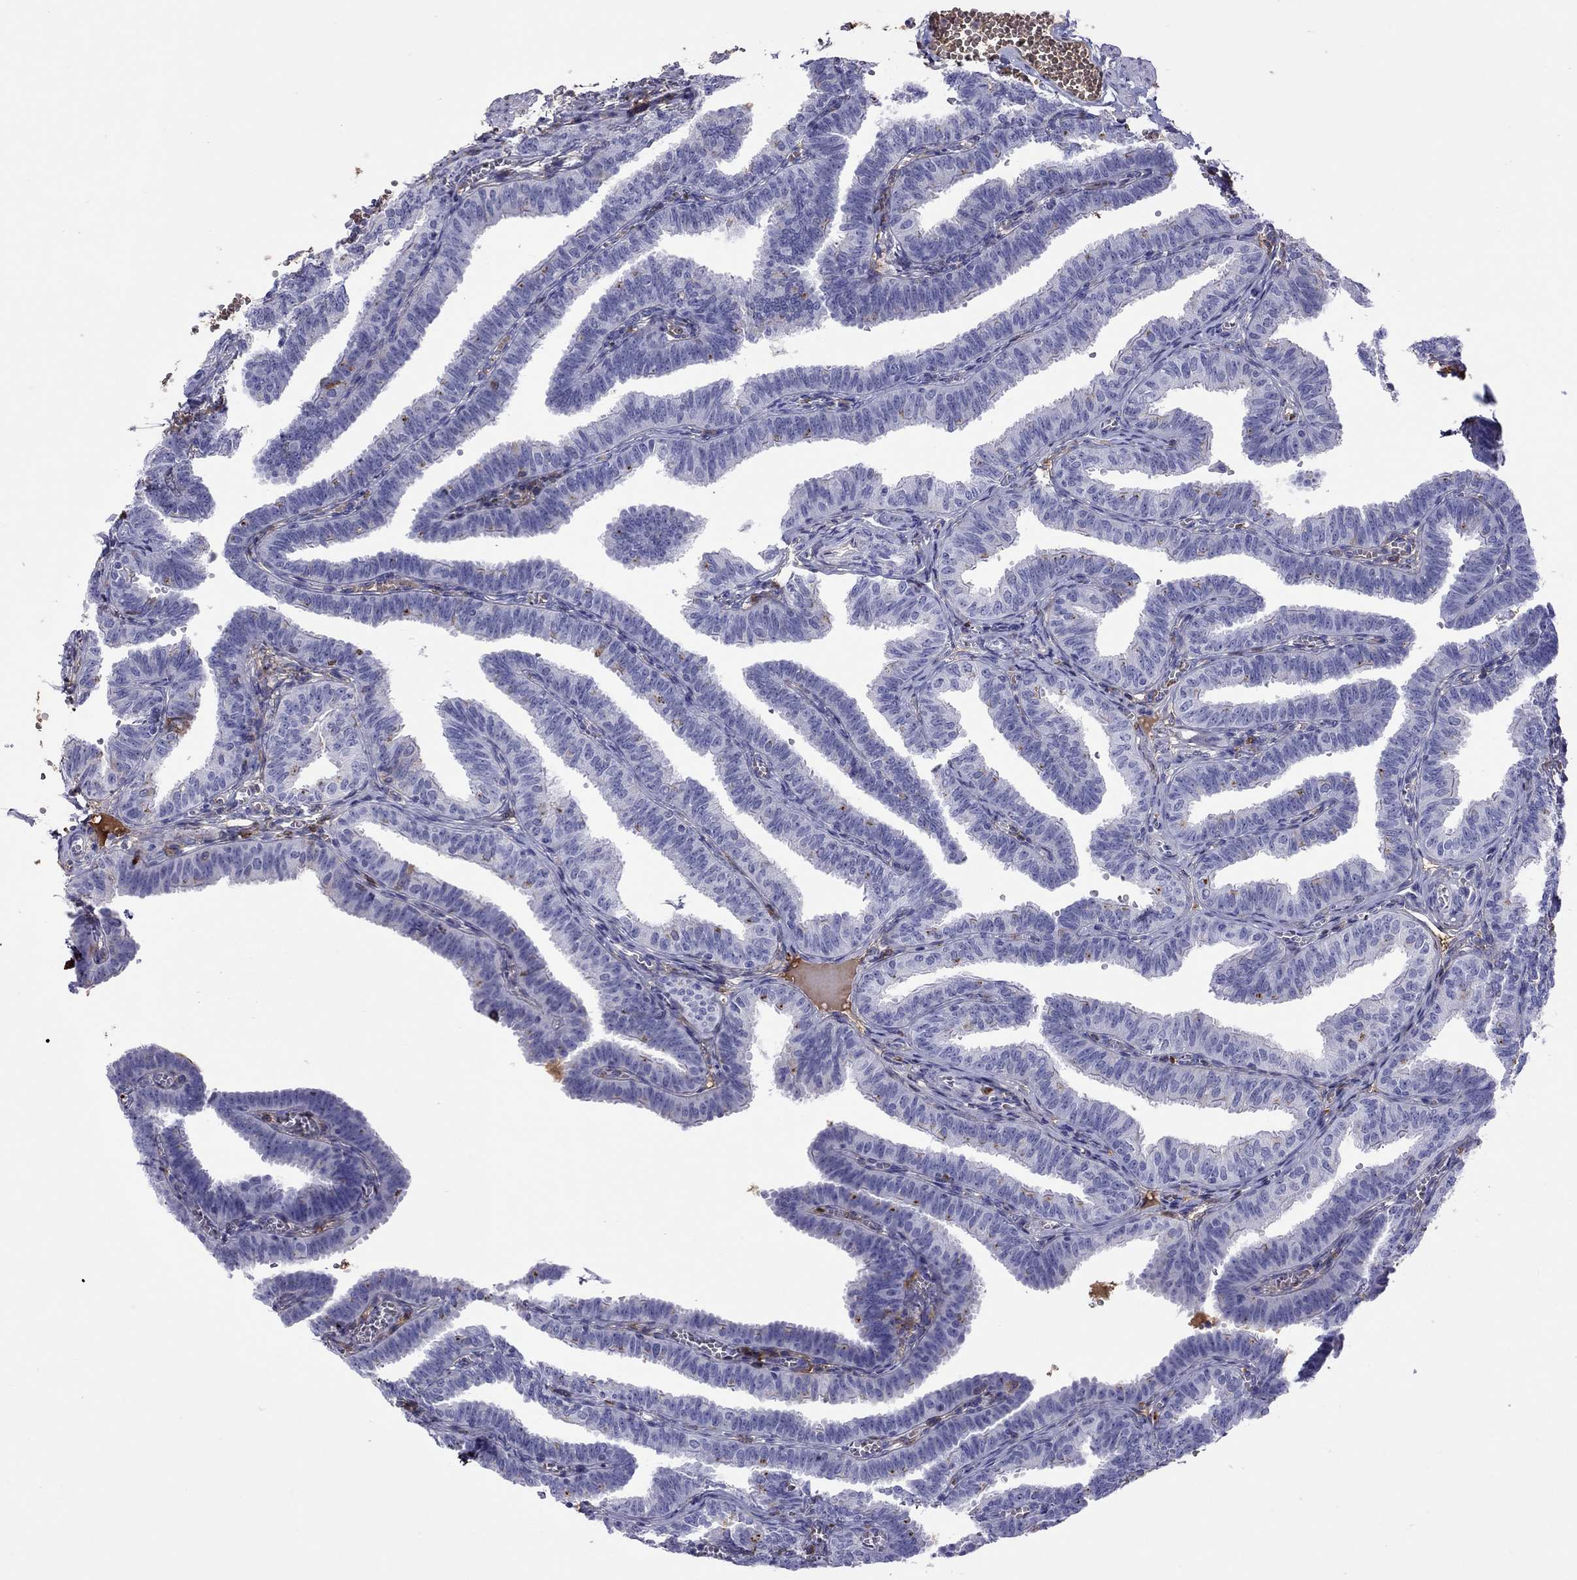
{"staining": {"intensity": "negative", "quantity": "none", "location": "none"}, "tissue": "fallopian tube", "cell_type": "Glandular cells", "image_type": "normal", "snomed": [{"axis": "morphology", "description": "Normal tissue, NOS"}, {"axis": "topography", "description": "Fallopian tube"}], "caption": "Glandular cells show no significant staining in normal fallopian tube. (DAB immunohistochemistry (IHC) visualized using brightfield microscopy, high magnification).", "gene": "SERPINA3", "patient": {"sex": "female", "age": 25}}